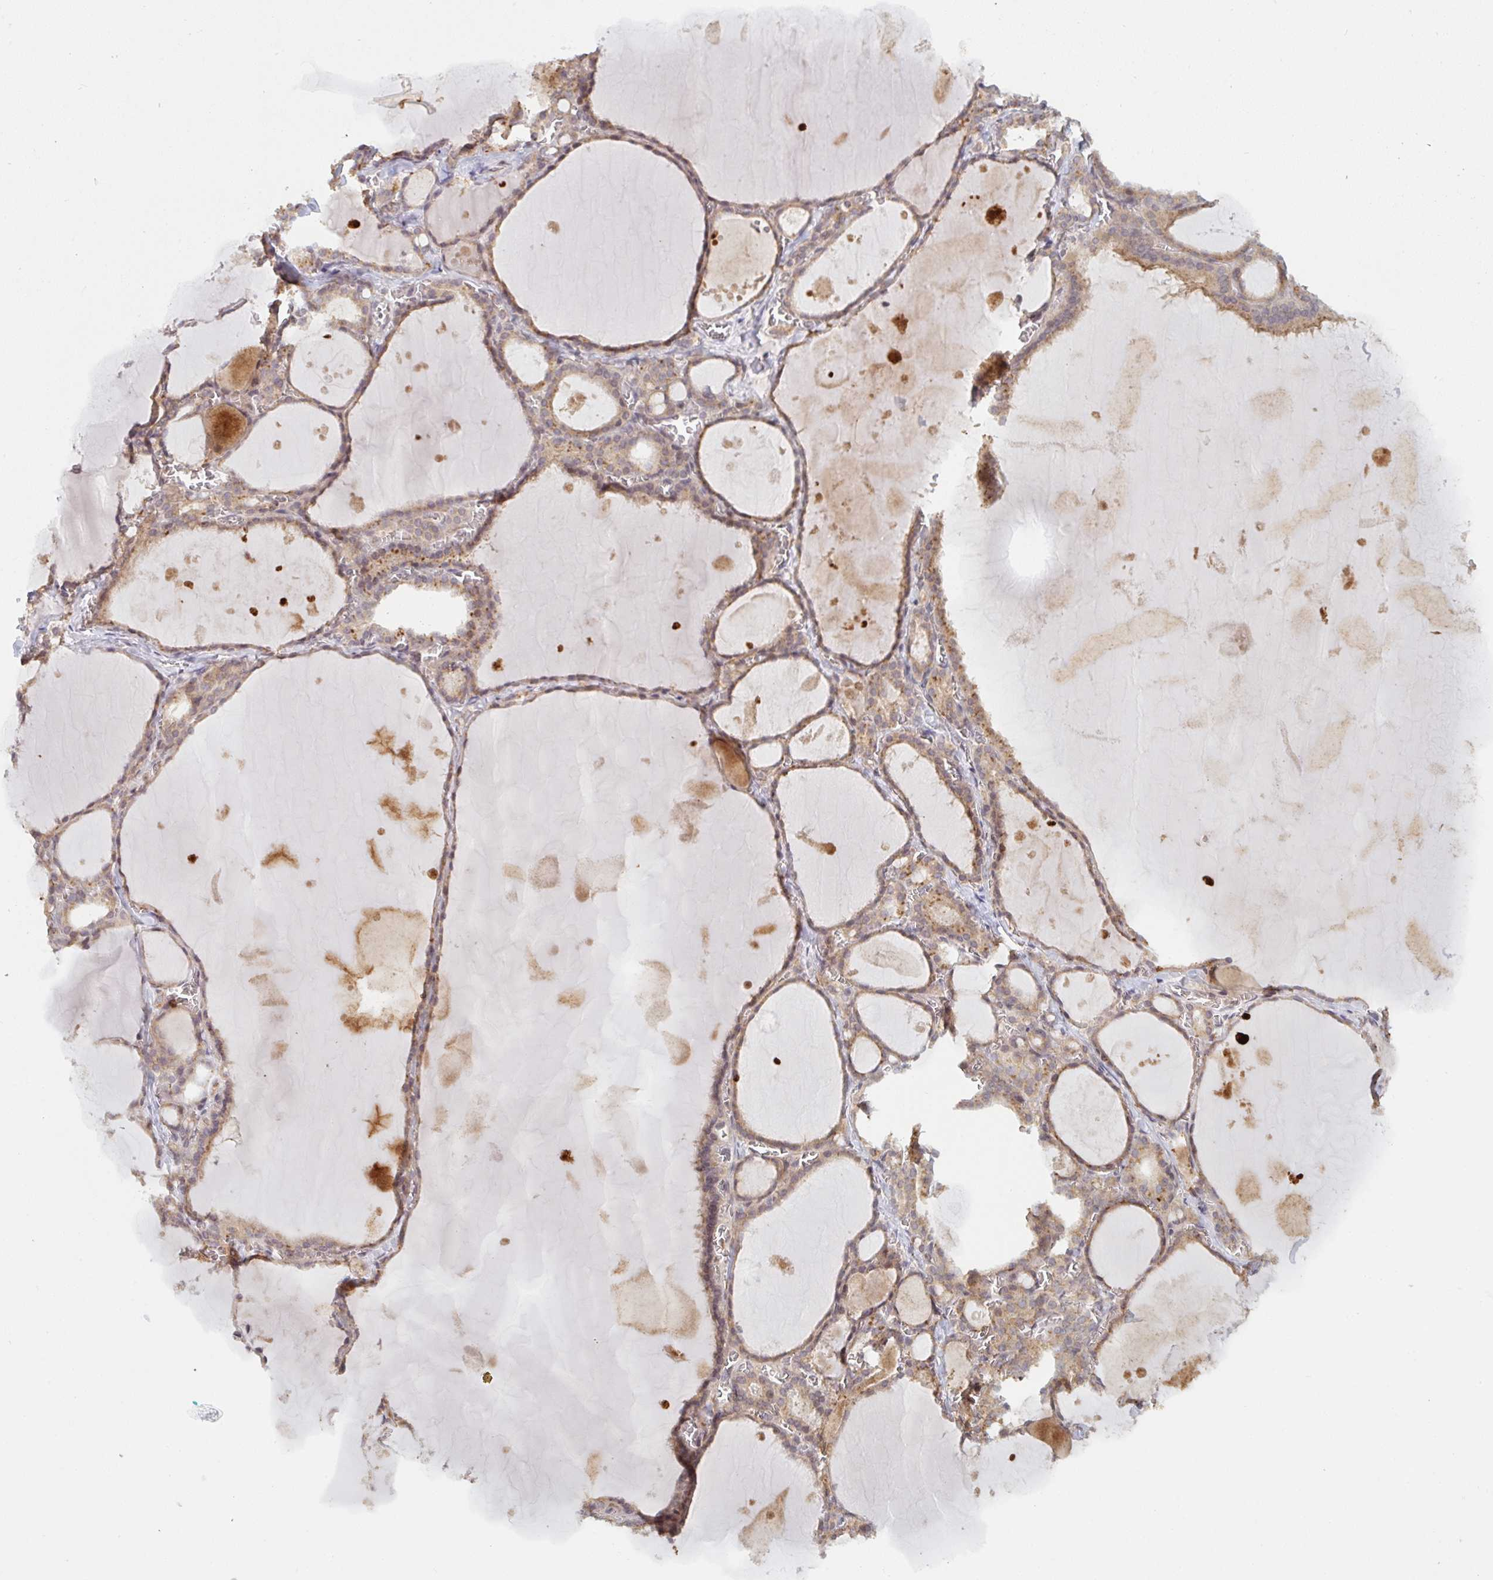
{"staining": {"intensity": "moderate", "quantity": ">75%", "location": "cytoplasmic/membranous"}, "tissue": "thyroid gland", "cell_type": "Glandular cells", "image_type": "normal", "snomed": [{"axis": "morphology", "description": "Normal tissue, NOS"}, {"axis": "topography", "description": "Thyroid gland"}], "caption": "The image shows a brown stain indicating the presence of a protein in the cytoplasmic/membranous of glandular cells in thyroid gland.", "gene": "DCST1", "patient": {"sex": "male", "age": 56}}